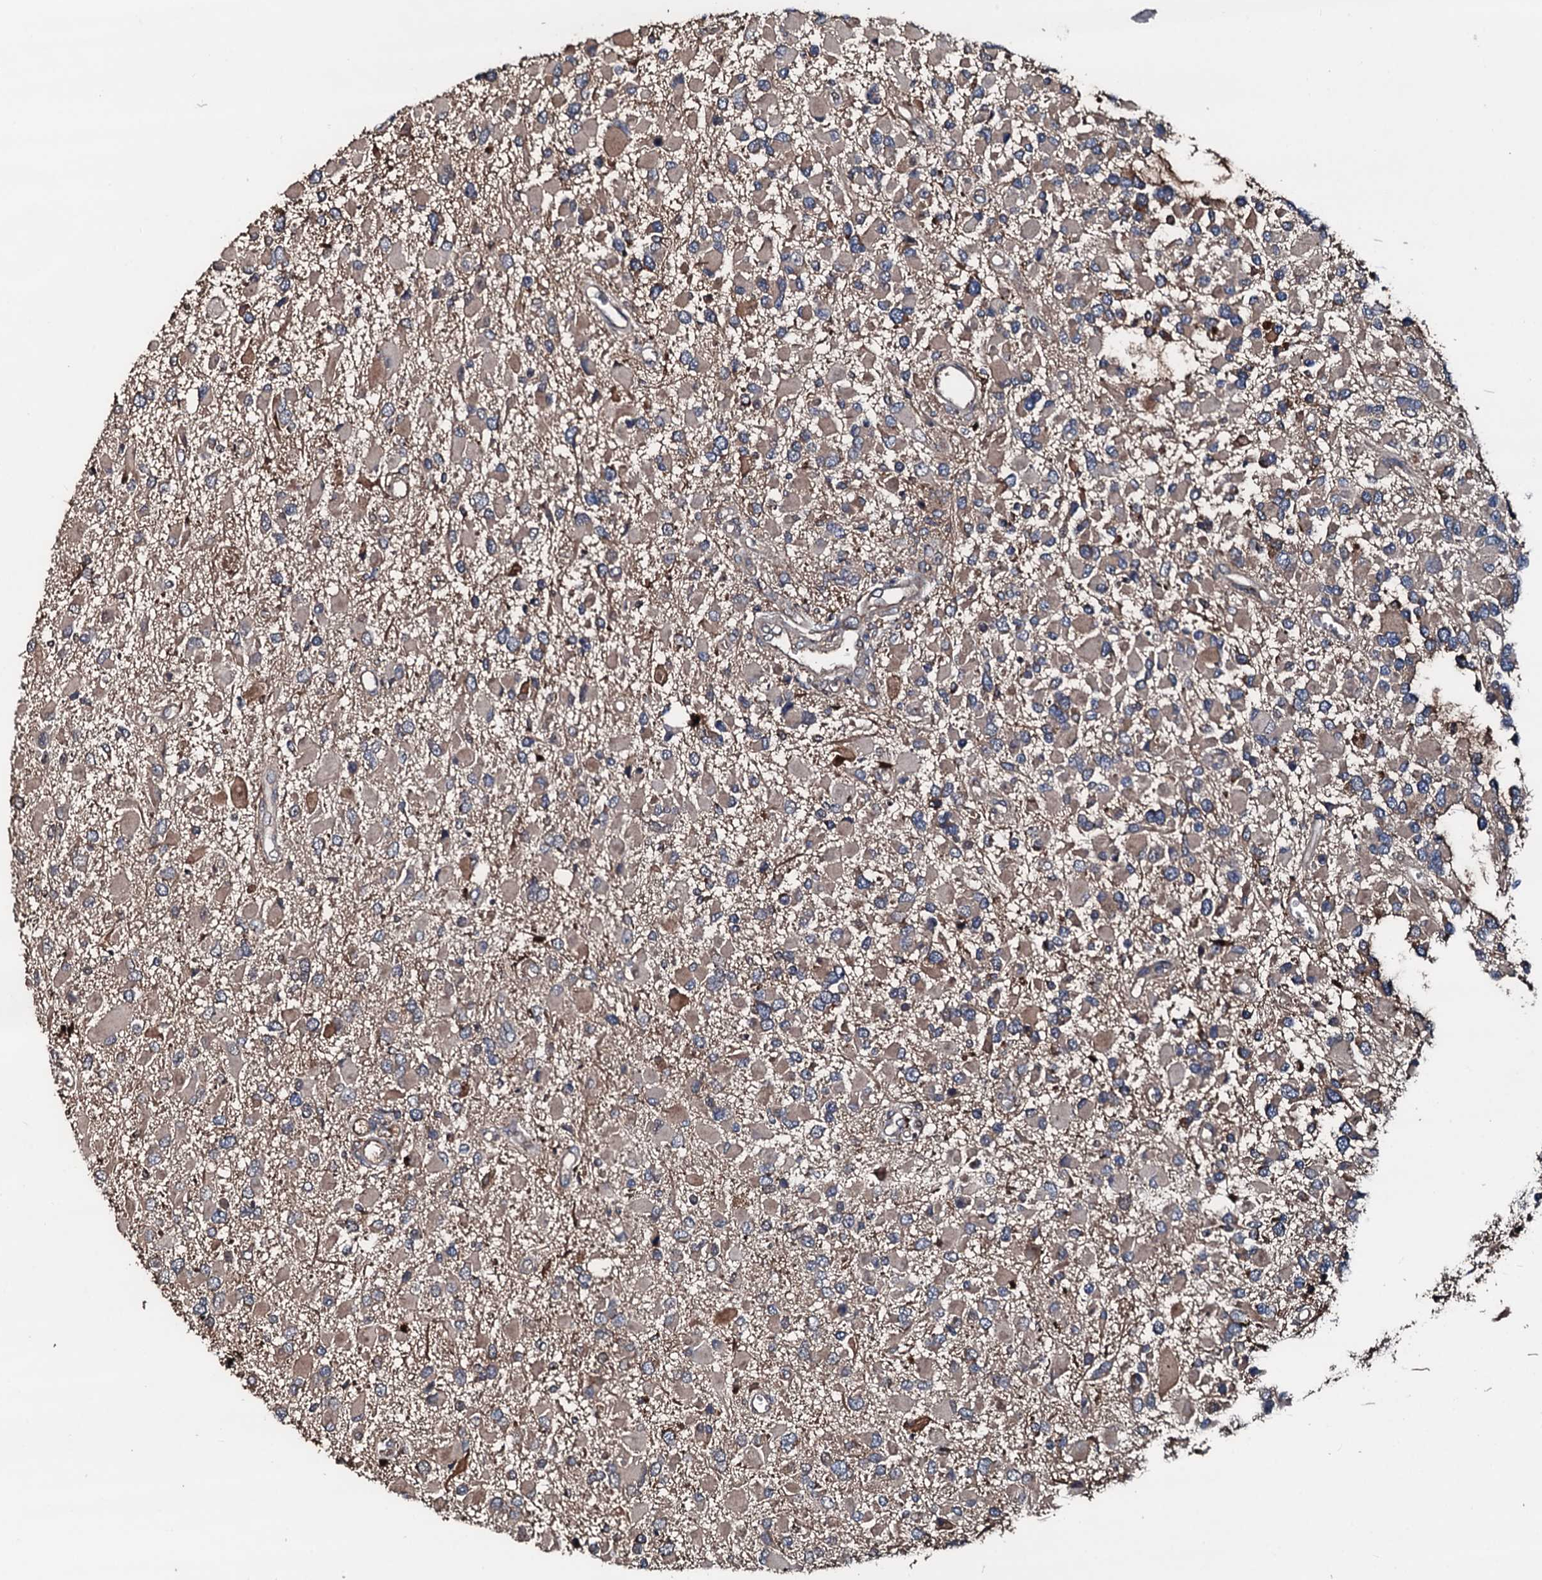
{"staining": {"intensity": "weak", "quantity": "25%-75%", "location": "cytoplasmic/membranous"}, "tissue": "glioma", "cell_type": "Tumor cells", "image_type": "cancer", "snomed": [{"axis": "morphology", "description": "Glioma, malignant, High grade"}, {"axis": "topography", "description": "Brain"}], "caption": "This photomicrograph displays glioma stained with immunohistochemistry to label a protein in brown. The cytoplasmic/membranous of tumor cells show weak positivity for the protein. Nuclei are counter-stained blue.", "gene": "AARS1", "patient": {"sex": "male", "age": 53}}